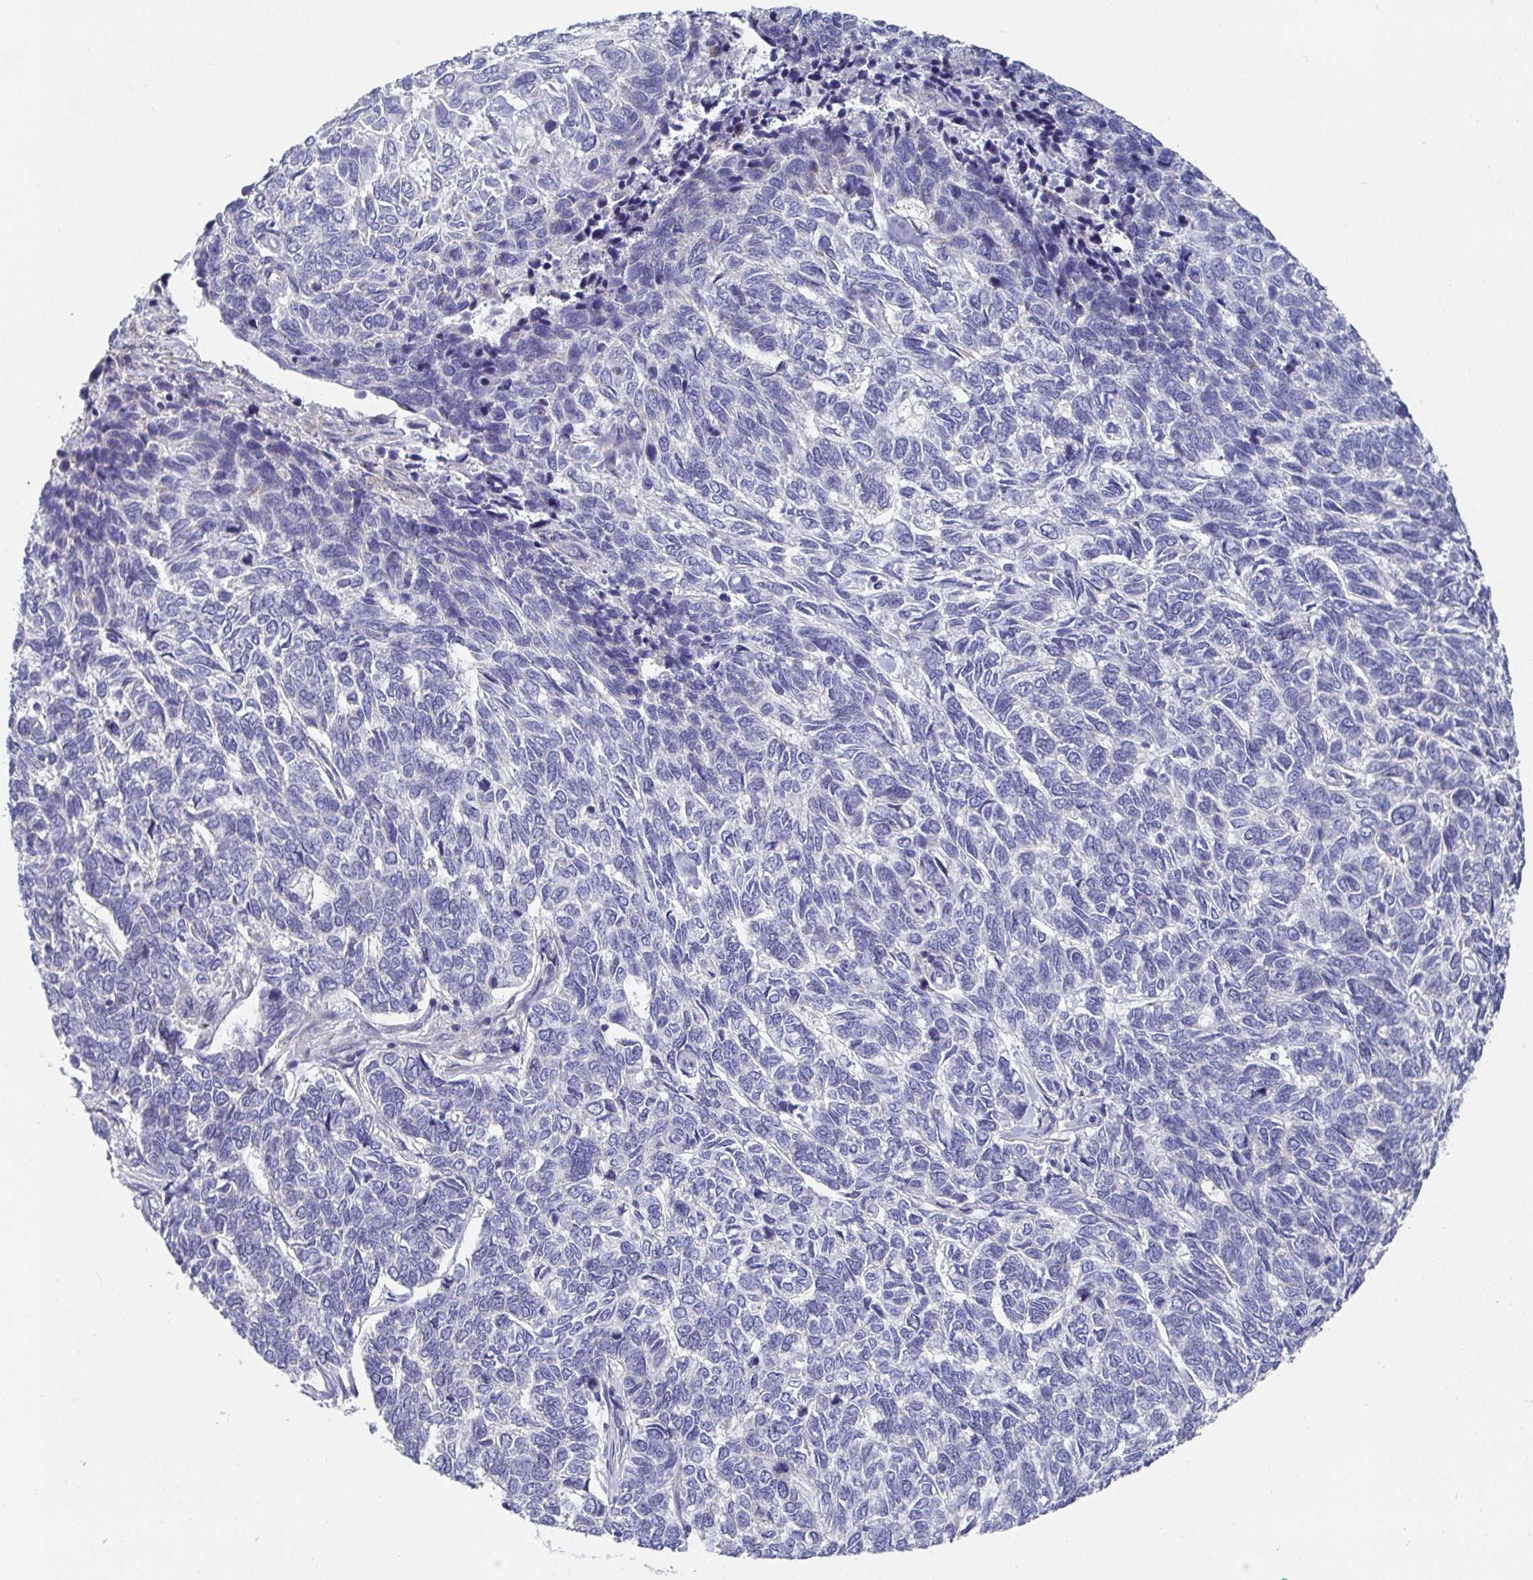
{"staining": {"intensity": "negative", "quantity": "none", "location": "none"}, "tissue": "skin cancer", "cell_type": "Tumor cells", "image_type": "cancer", "snomed": [{"axis": "morphology", "description": "Basal cell carcinoma"}, {"axis": "topography", "description": "Skin"}], "caption": "Tumor cells are negative for brown protein staining in basal cell carcinoma (skin).", "gene": "ATP5F1C", "patient": {"sex": "female", "age": 65}}